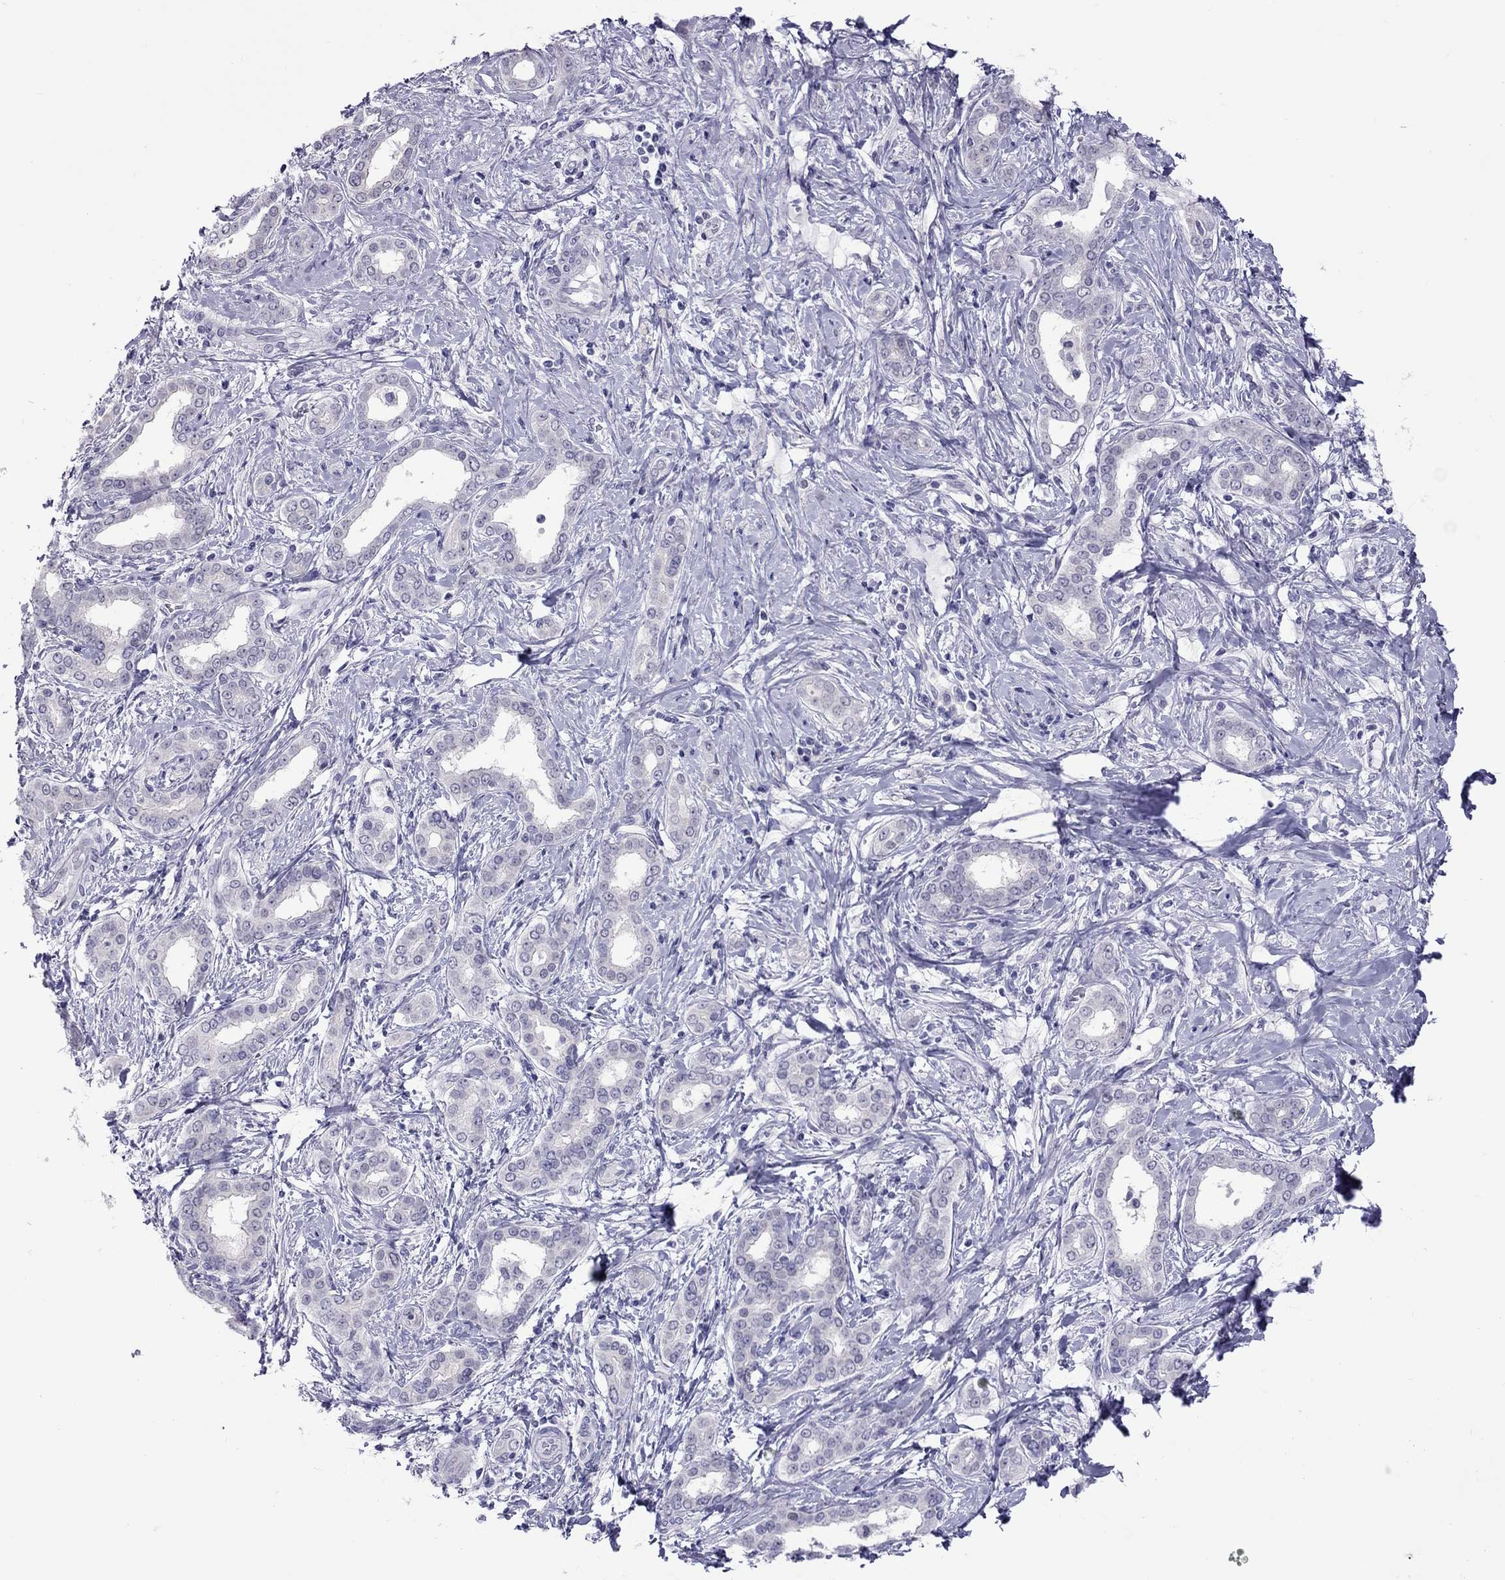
{"staining": {"intensity": "negative", "quantity": "none", "location": "none"}, "tissue": "liver cancer", "cell_type": "Tumor cells", "image_type": "cancer", "snomed": [{"axis": "morphology", "description": "Cholangiocarcinoma"}, {"axis": "topography", "description": "Liver"}], "caption": "An IHC photomicrograph of liver cancer is shown. There is no staining in tumor cells of liver cancer.", "gene": "CHRNB3", "patient": {"sex": "female", "age": 47}}